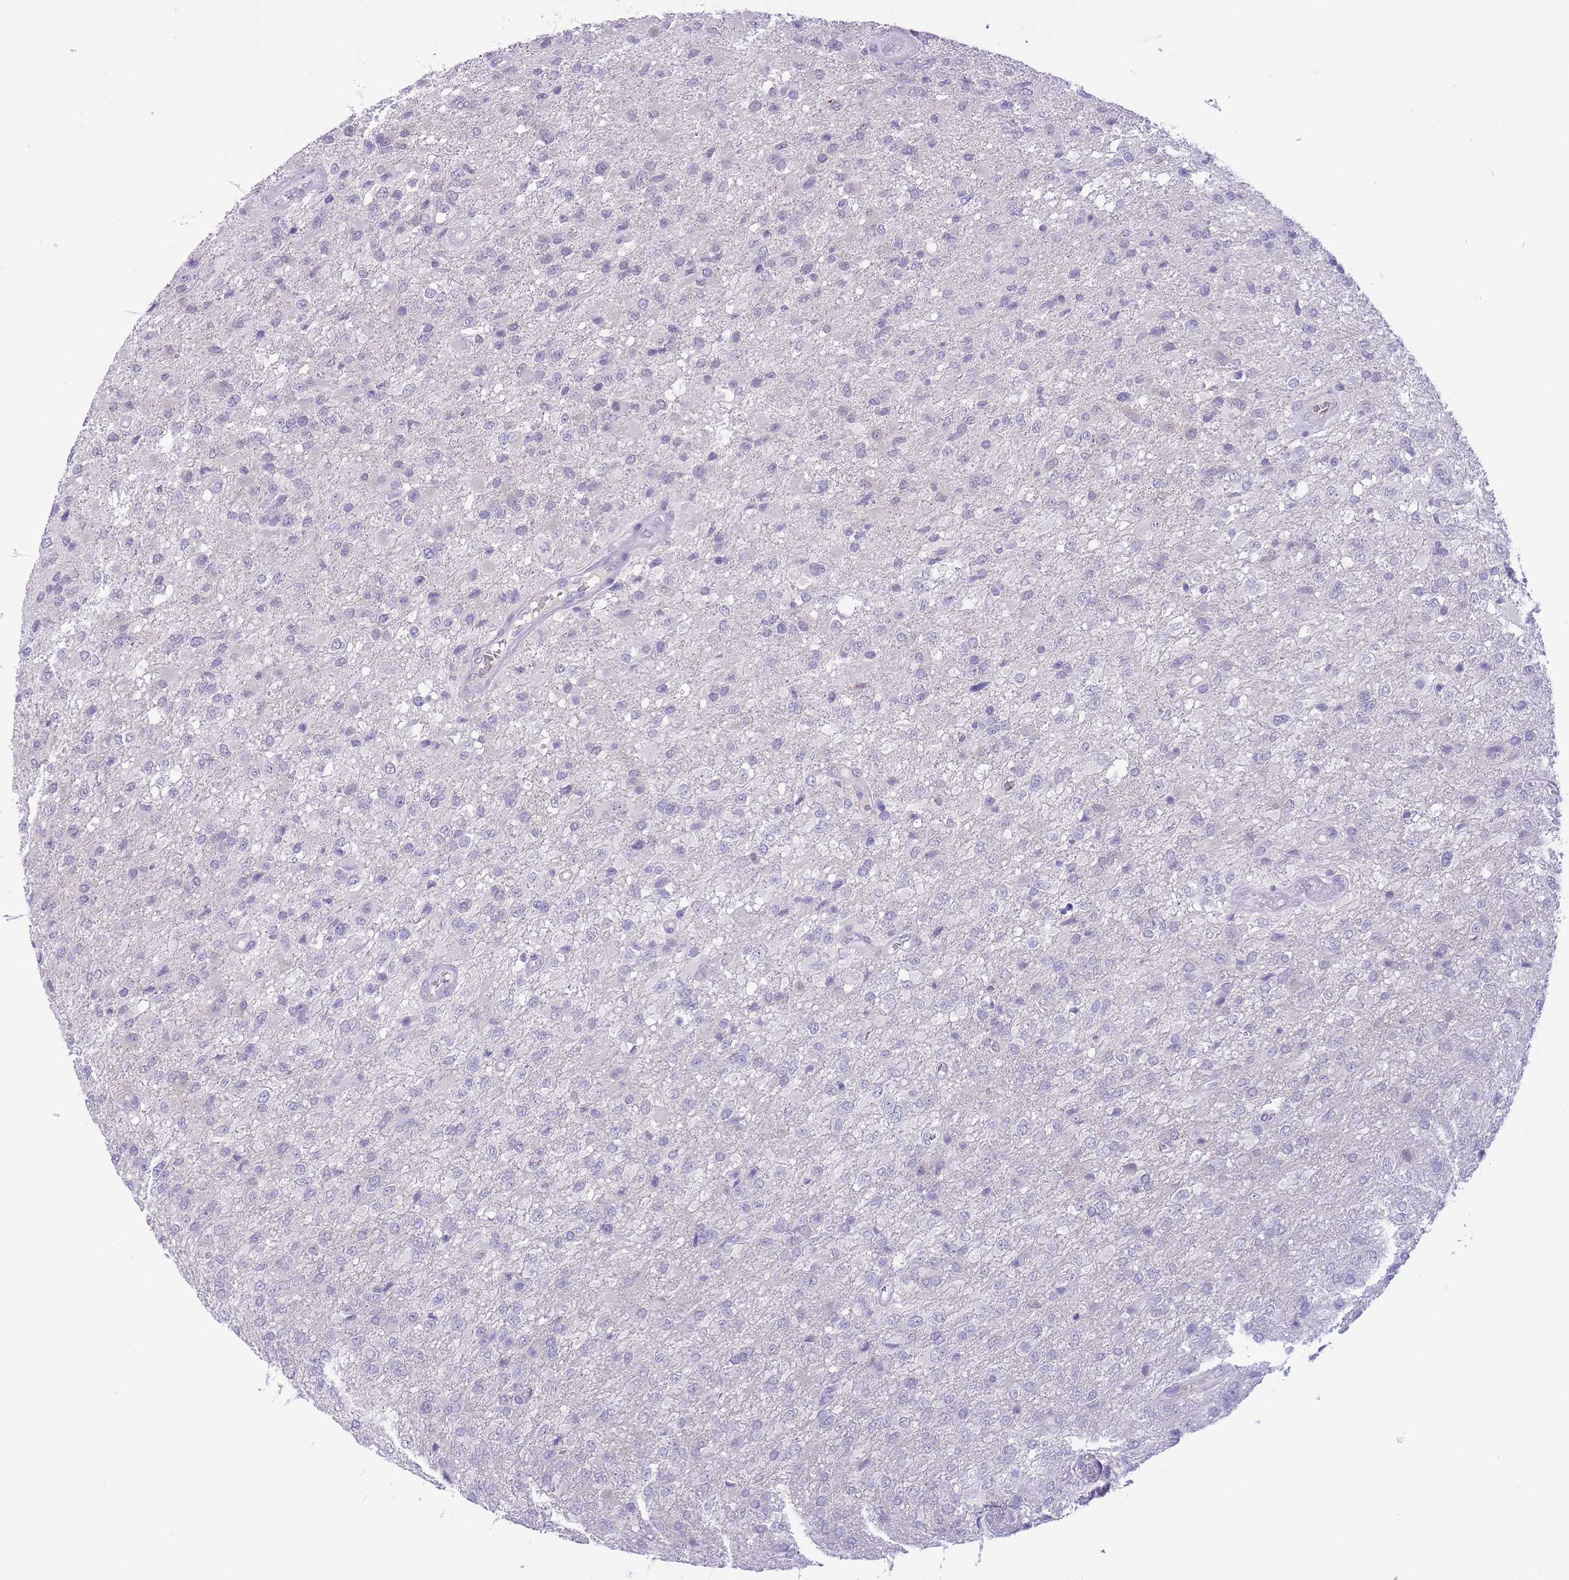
{"staining": {"intensity": "negative", "quantity": "none", "location": "none"}, "tissue": "glioma", "cell_type": "Tumor cells", "image_type": "cancer", "snomed": [{"axis": "morphology", "description": "Glioma, malignant, High grade"}, {"axis": "topography", "description": "Brain"}], "caption": "Tumor cells are negative for brown protein staining in malignant high-grade glioma.", "gene": "ASAP3", "patient": {"sex": "female", "age": 74}}